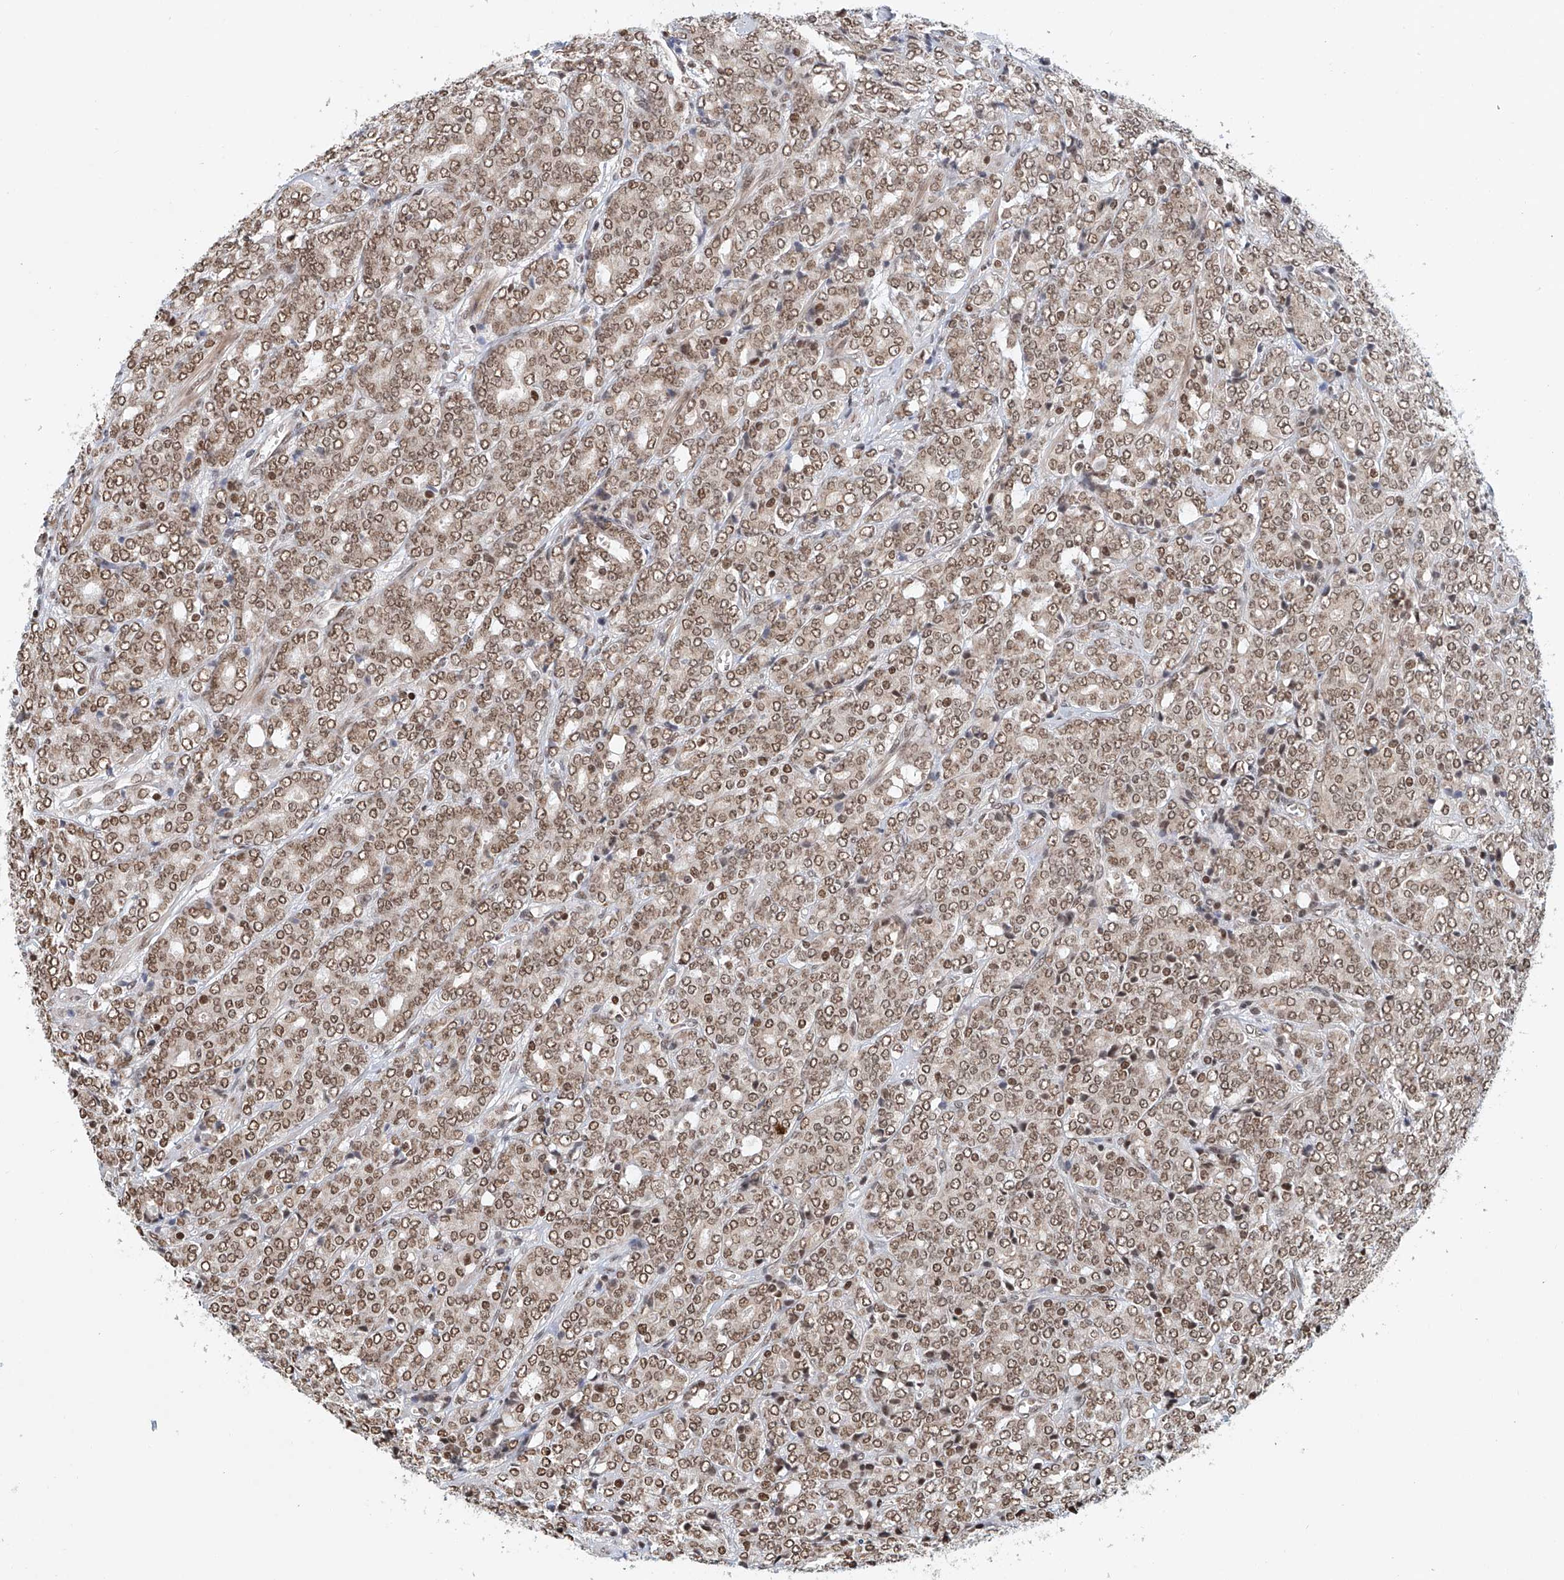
{"staining": {"intensity": "moderate", "quantity": ">75%", "location": "nuclear"}, "tissue": "prostate cancer", "cell_type": "Tumor cells", "image_type": "cancer", "snomed": [{"axis": "morphology", "description": "Adenocarcinoma, High grade"}, {"axis": "topography", "description": "Prostate"}], "caption": "Immunohistochemical staining of prostate high-grade adenocarcinoma demonstrates moderate nuclear protein staining in about >75% of tumor cells.", "gene": "ZNF470", "patient": {"sex": "male", "age": 62}}